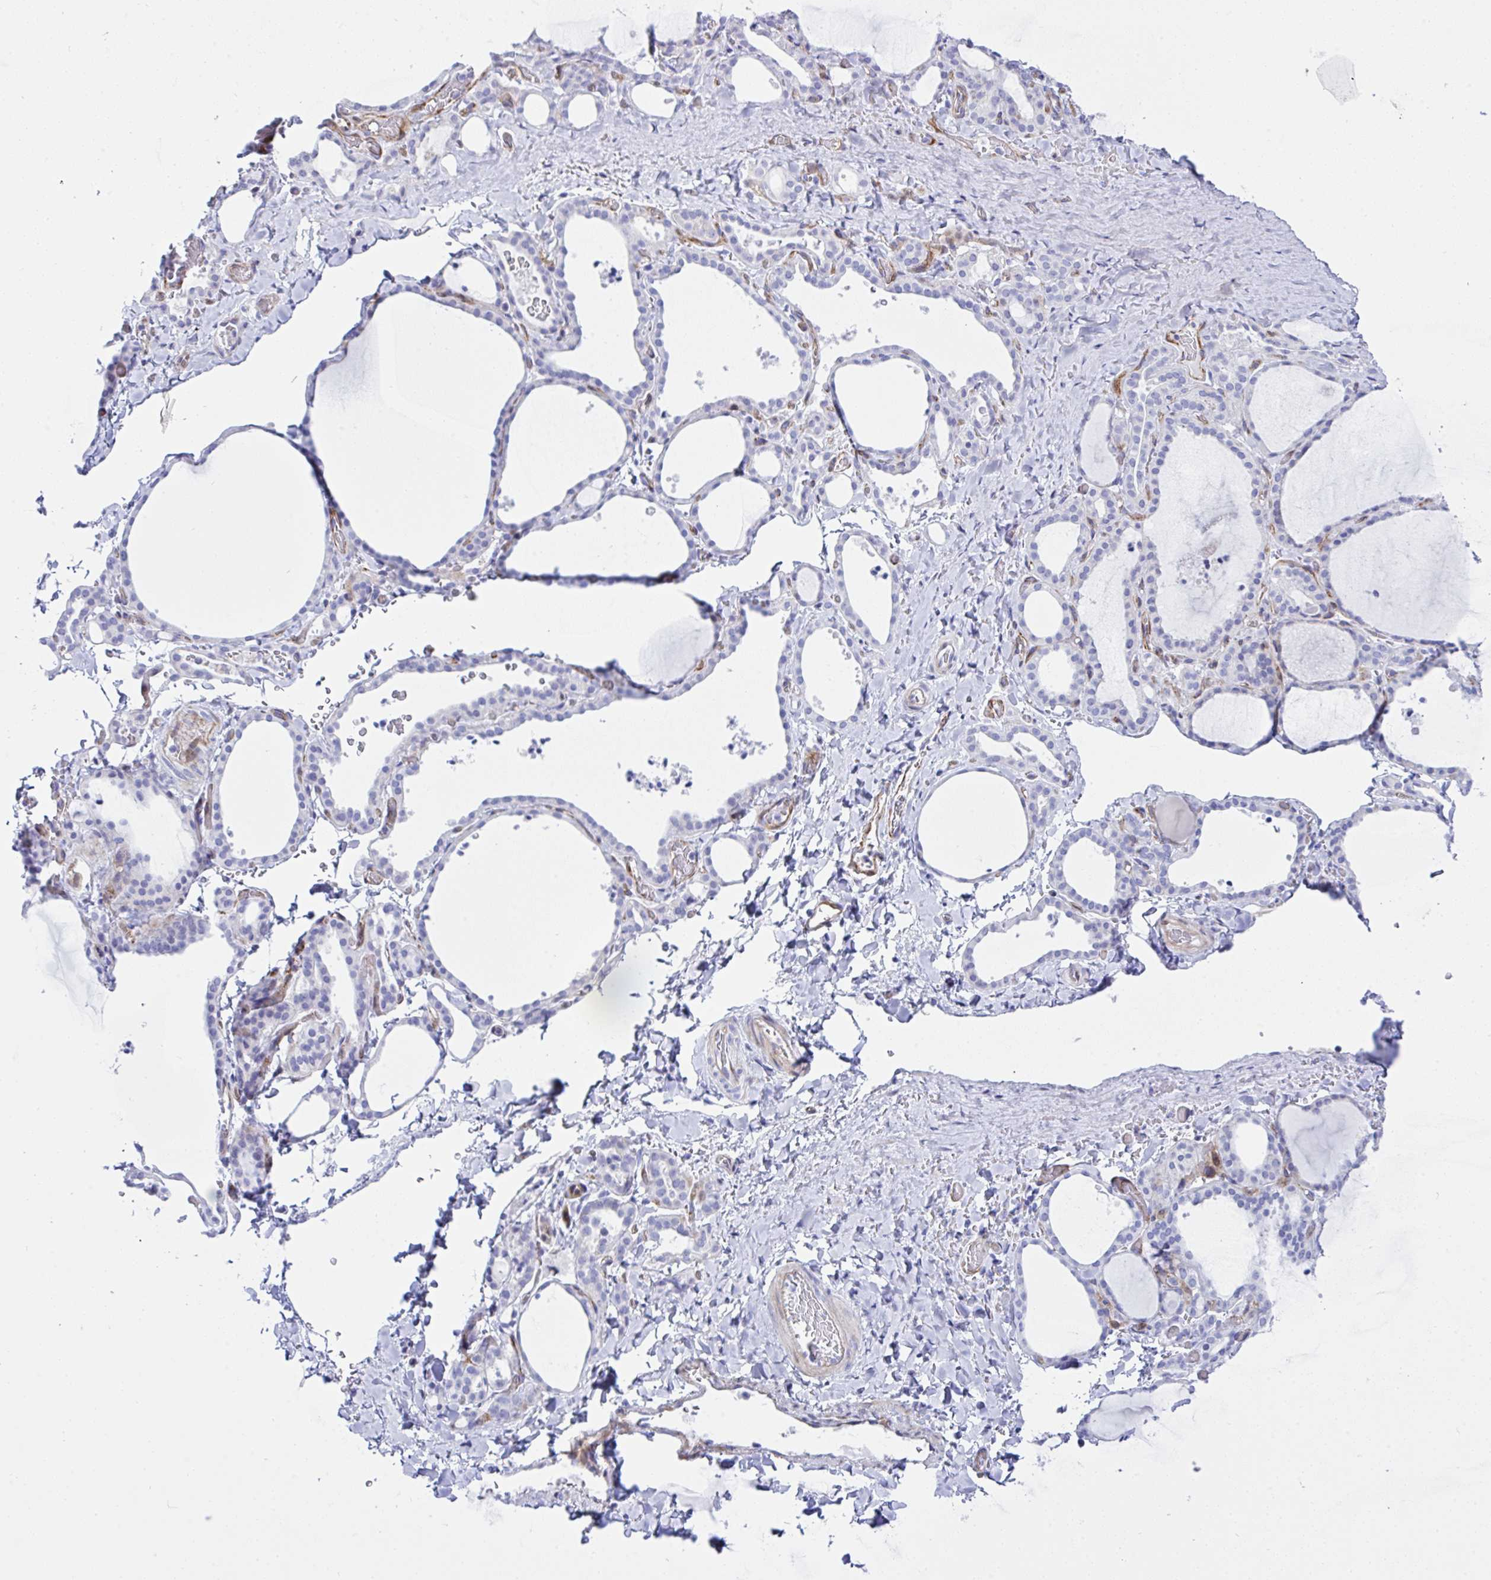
{"staining": {"intensity": "negative", "quantity": "none", "location": "none"}, "tissue": "thyroid gland", "cell_type": "Glandular cells", "image_type": "normal", "snomed": [{"axis": "morphology", "description": "Normal tissue, NOS"}, {"axis": "topography", "description": "Thyroid gland"}], "caption": "An immunohistochemistry (IHC) photomicrograph of unremarkable thyroid gland is shown. There is no staining in glandular cells of thyroid gland.", "gene": "ZNF713", "patient": {"sex": "female", "age": 22}}